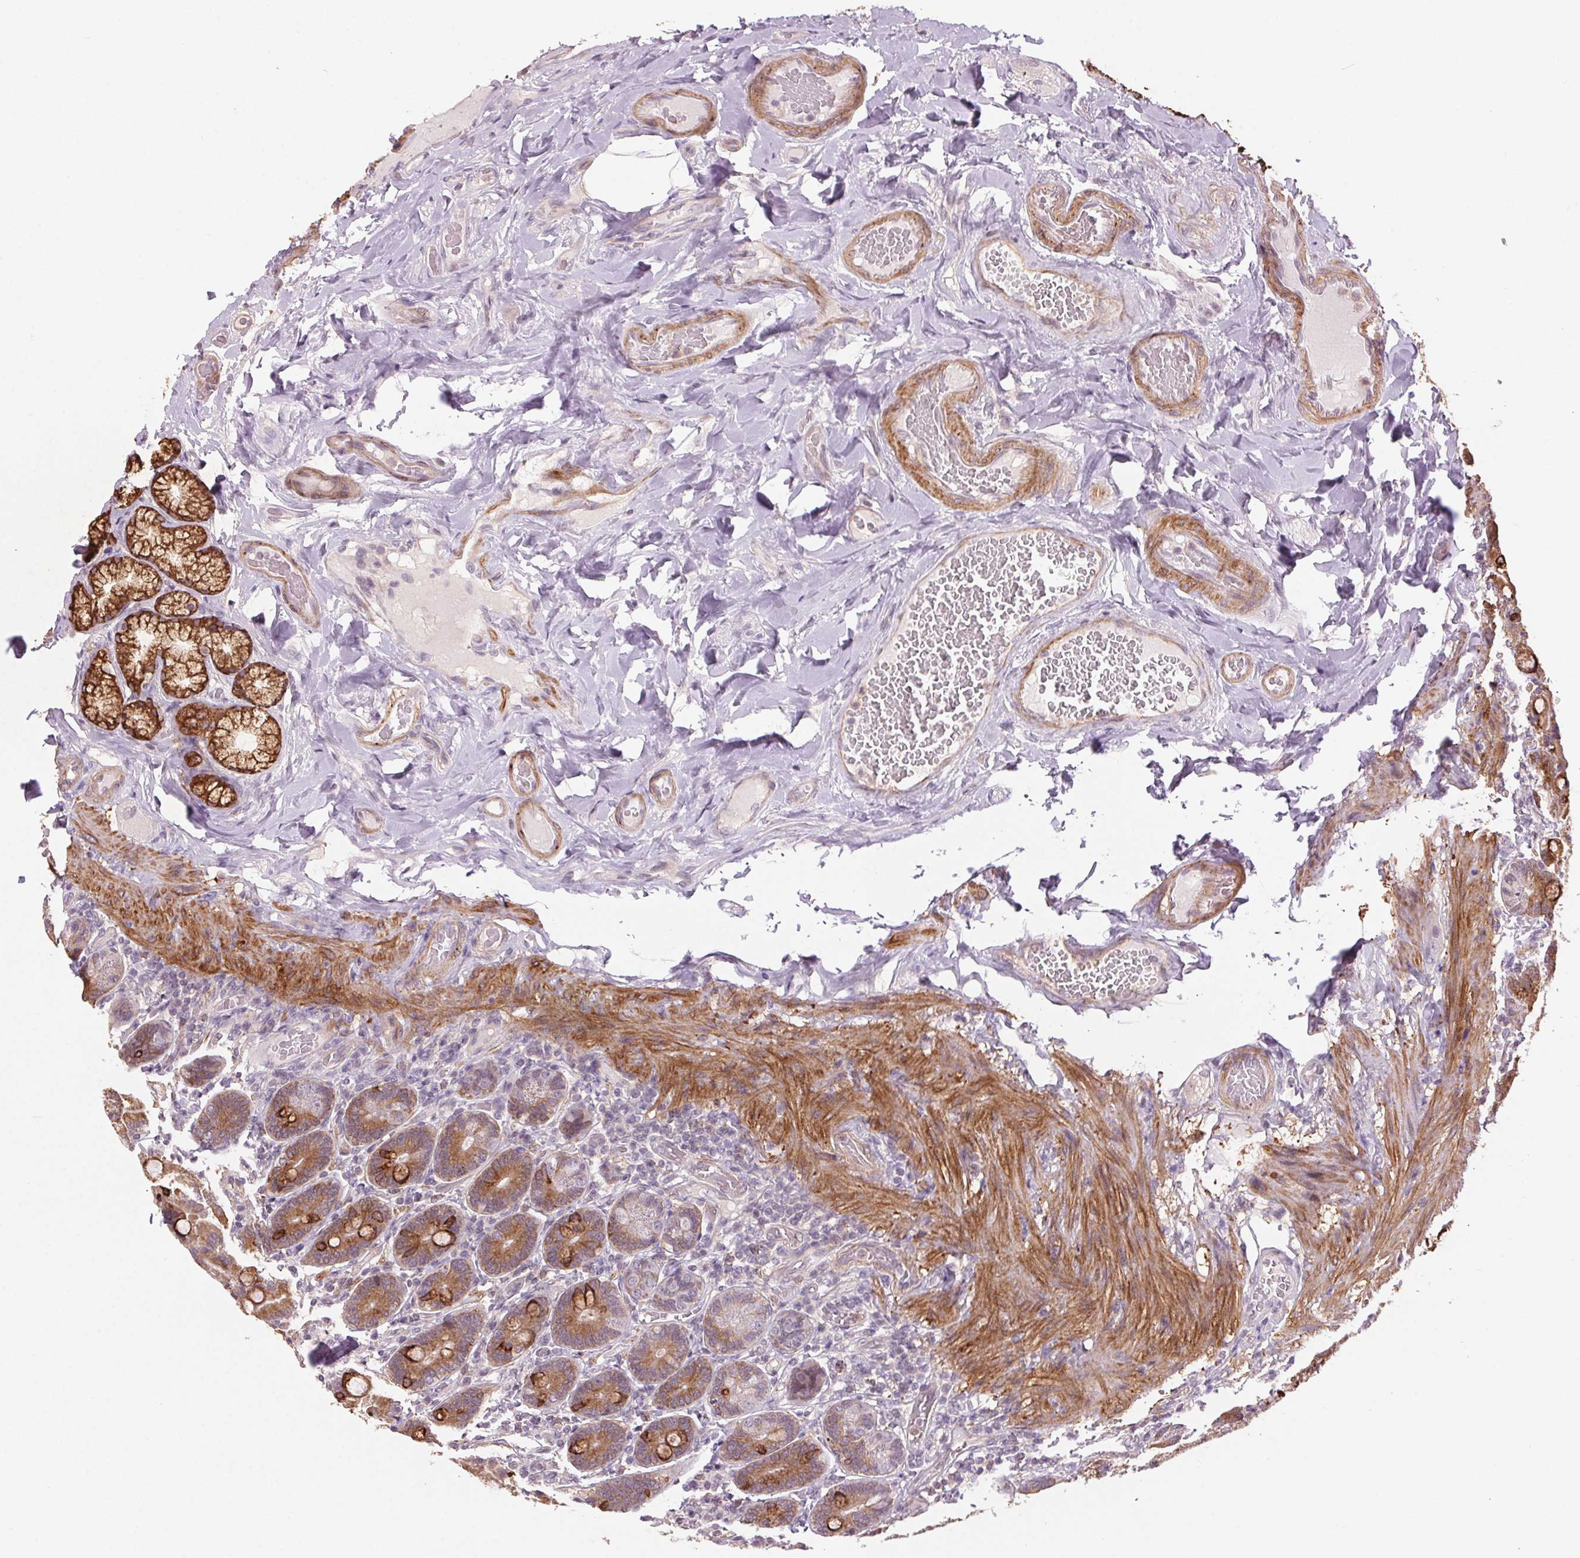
{"staining": {"intensity": "moderate", "quantity": ">75%", "location": "cytoplasmic/membranous"}, "tissue": "duodenum", "cell_type": "Glandular cells", "image_type": "normal", "snomed": [{"axis": "morphology", "description": "Normal tissue, NOS"}, {"axis": "topography", "description": "Duodenum"}], "caption": "Unremarkable duodenum shows moderate cytoplasmic/membranous expression in about >75% of glandular cells, visualized by immunohistochemistry. The staining was performed using DAB to visualize the protein expression in brown, while the nuclei were stained in blue with hematoxylin (Magnification: 20x).", "gene": "HHLA2", "patient": {"sex": "female", "age": 62}}